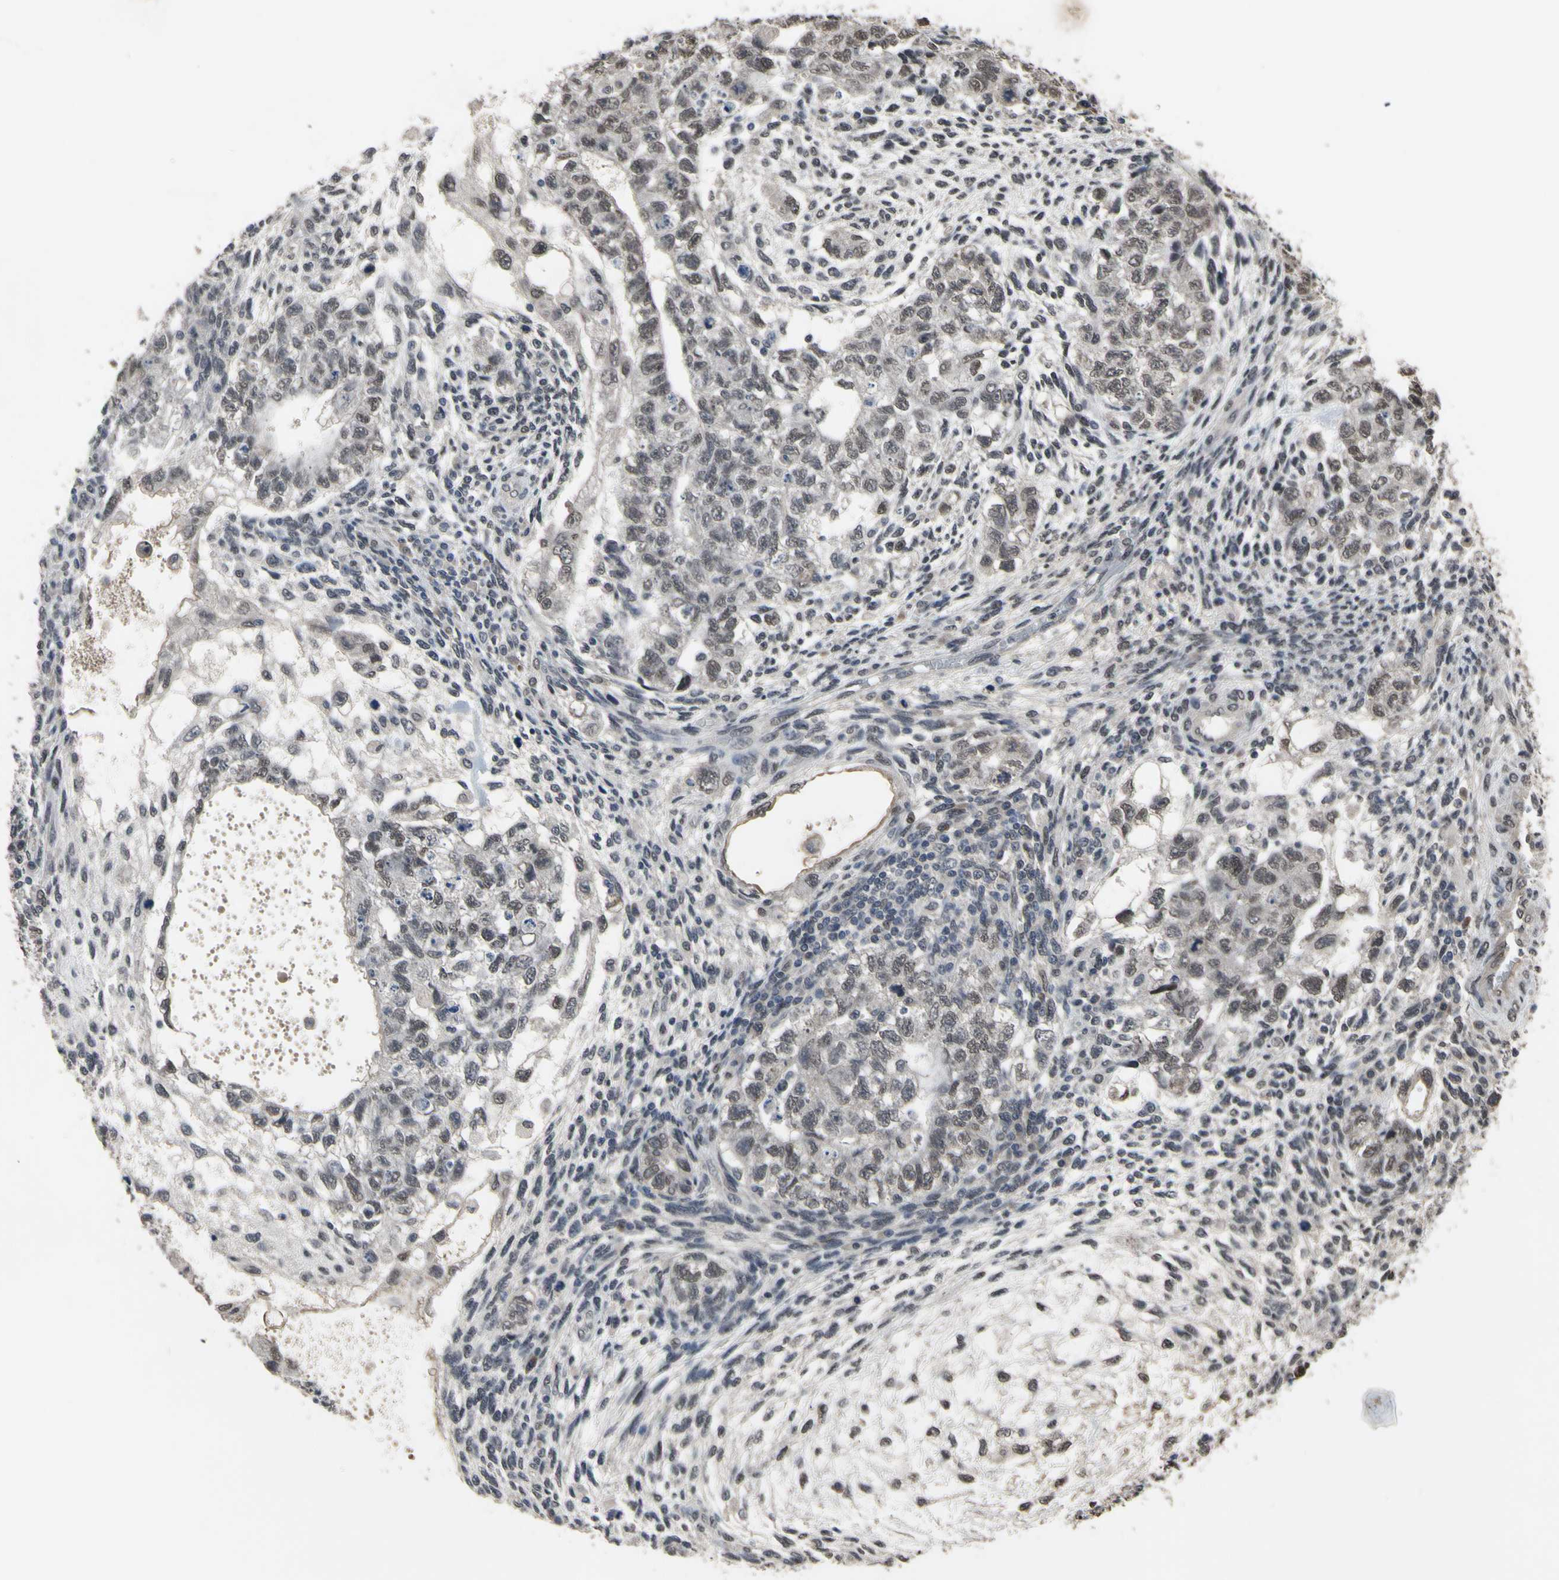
{"staining": {"intensity": "weak", "quantity": ">75%", "location": "nuclear"}, "tissue": "testis cancer", "cell_type": "Tumor cells", "image_type": "cancer", "snomed": [{"axis": "morphology", "description": "Normal tissue, NOS"}, {"axis": "morphology", "description": "Carcinoma, Embryonal, NOS"}, {"axis": "topography", "description": "Testis"}], "caption": "Testis embryonal carcinoma stained with a protein marker shows weak staining in tumor cells.", "gene": "ZNF174", "patient": {"sex": "male", "age": 36}}